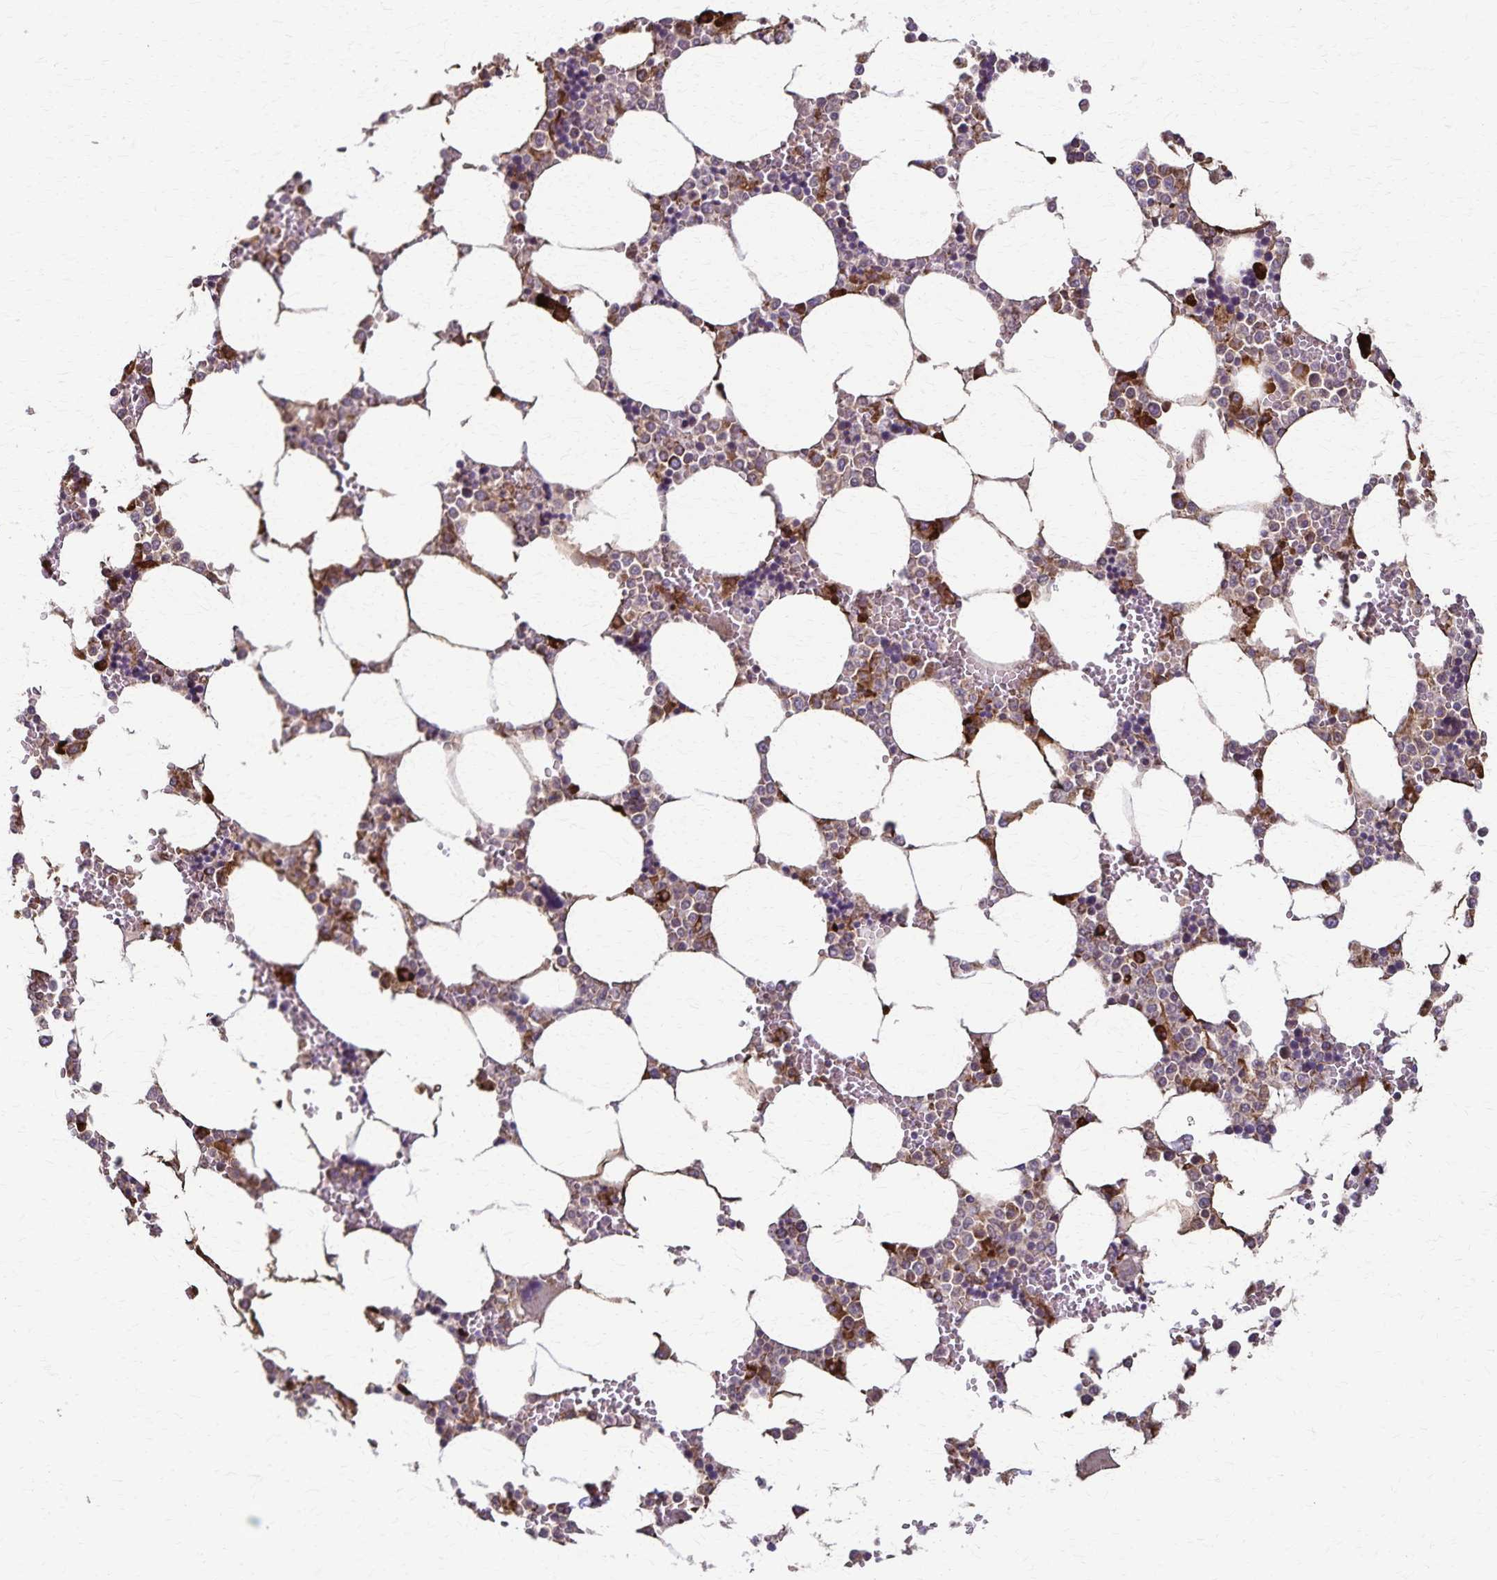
{"staining": {"intensity": "moderate", "quantity": "25%-75%", "location": "cytoplasmic/membranous"}, "tissue": "bone marrow", "cell_type": "Hematopoietic cells", "image_type": "normal", "snomed": [{"axis": "morphology", "description": "Normal tissue, NOS"}, {"axis": "topography", "description": "Bone marrow"}], "caption": "Immunohistochemistry staining of unremarkable bone marrow, which reveals medium levels of moderate cytoplasmic/membranous positivity in about 25%-75% of hematopoietic cells indicating moderate cytoplasmic/membranous protein staining. The staining was performed using DAB (3,3'-diaminobenzidine) (brown) for protein detection and nuclei were counterstained in hematoxylin (blue).", "gene": "RNF10", "patient": {"sex": "male", "age": 64}}